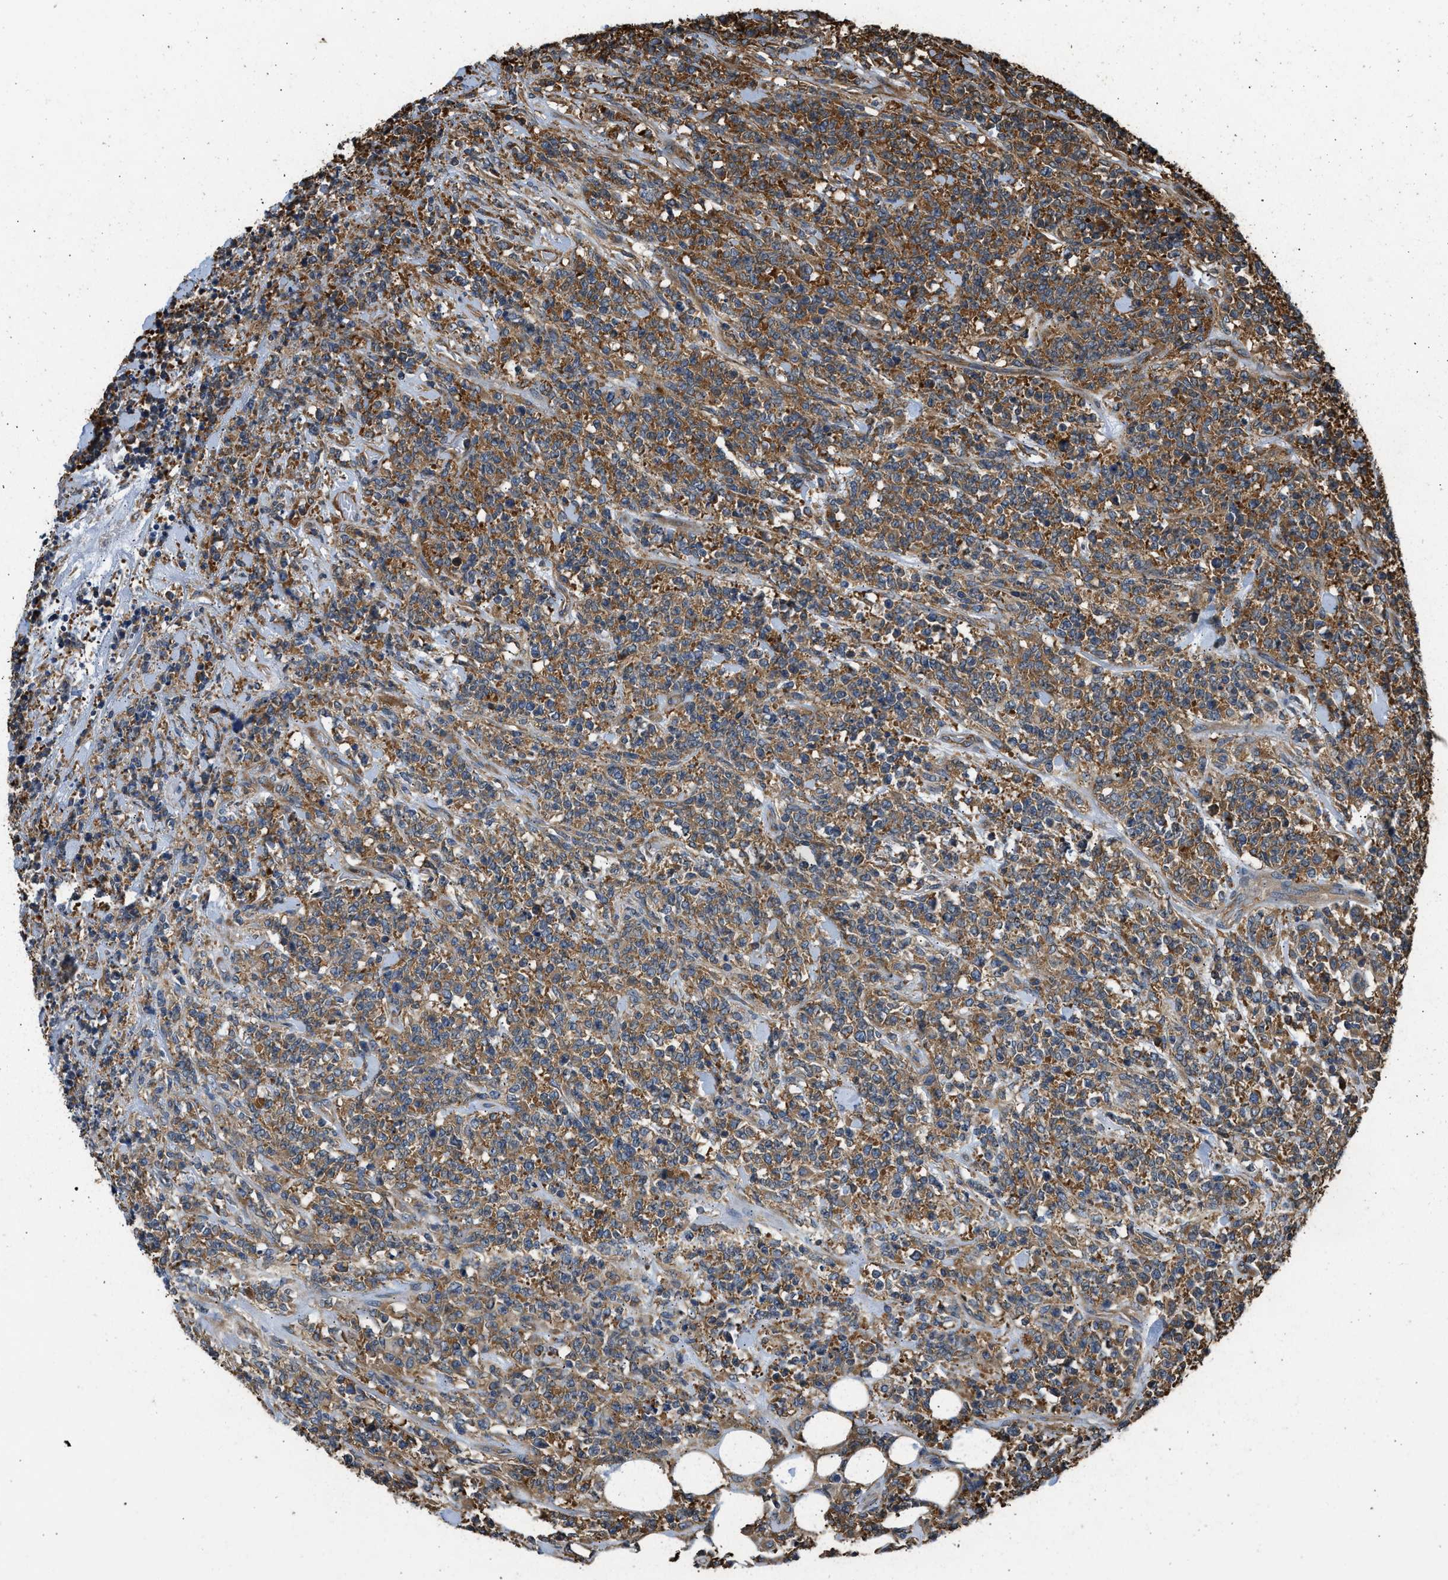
{"staining": {"intensity": "moderate", "quantity": ">75%", "location": "cytoplasmic/membranous"}, "tissue": "lymphoma", "cell_type": "Tumor cells", "image_type": "cancer", "snomed": [{"axis": "morphology", "description": "Malignant lymphoma, non-Hodgkin's type, High grade"}, {"axis": "topography", "description": "Soft tissue"}], "caption": "The histopathology image shows immunohistochemical staining of lymphoma. There is moderate cytoplasmic/membranous staining is identified in about >75% of tumor cells.", "gene": "SLC36A4", "patient": {"sex": "male", "age": 18}}